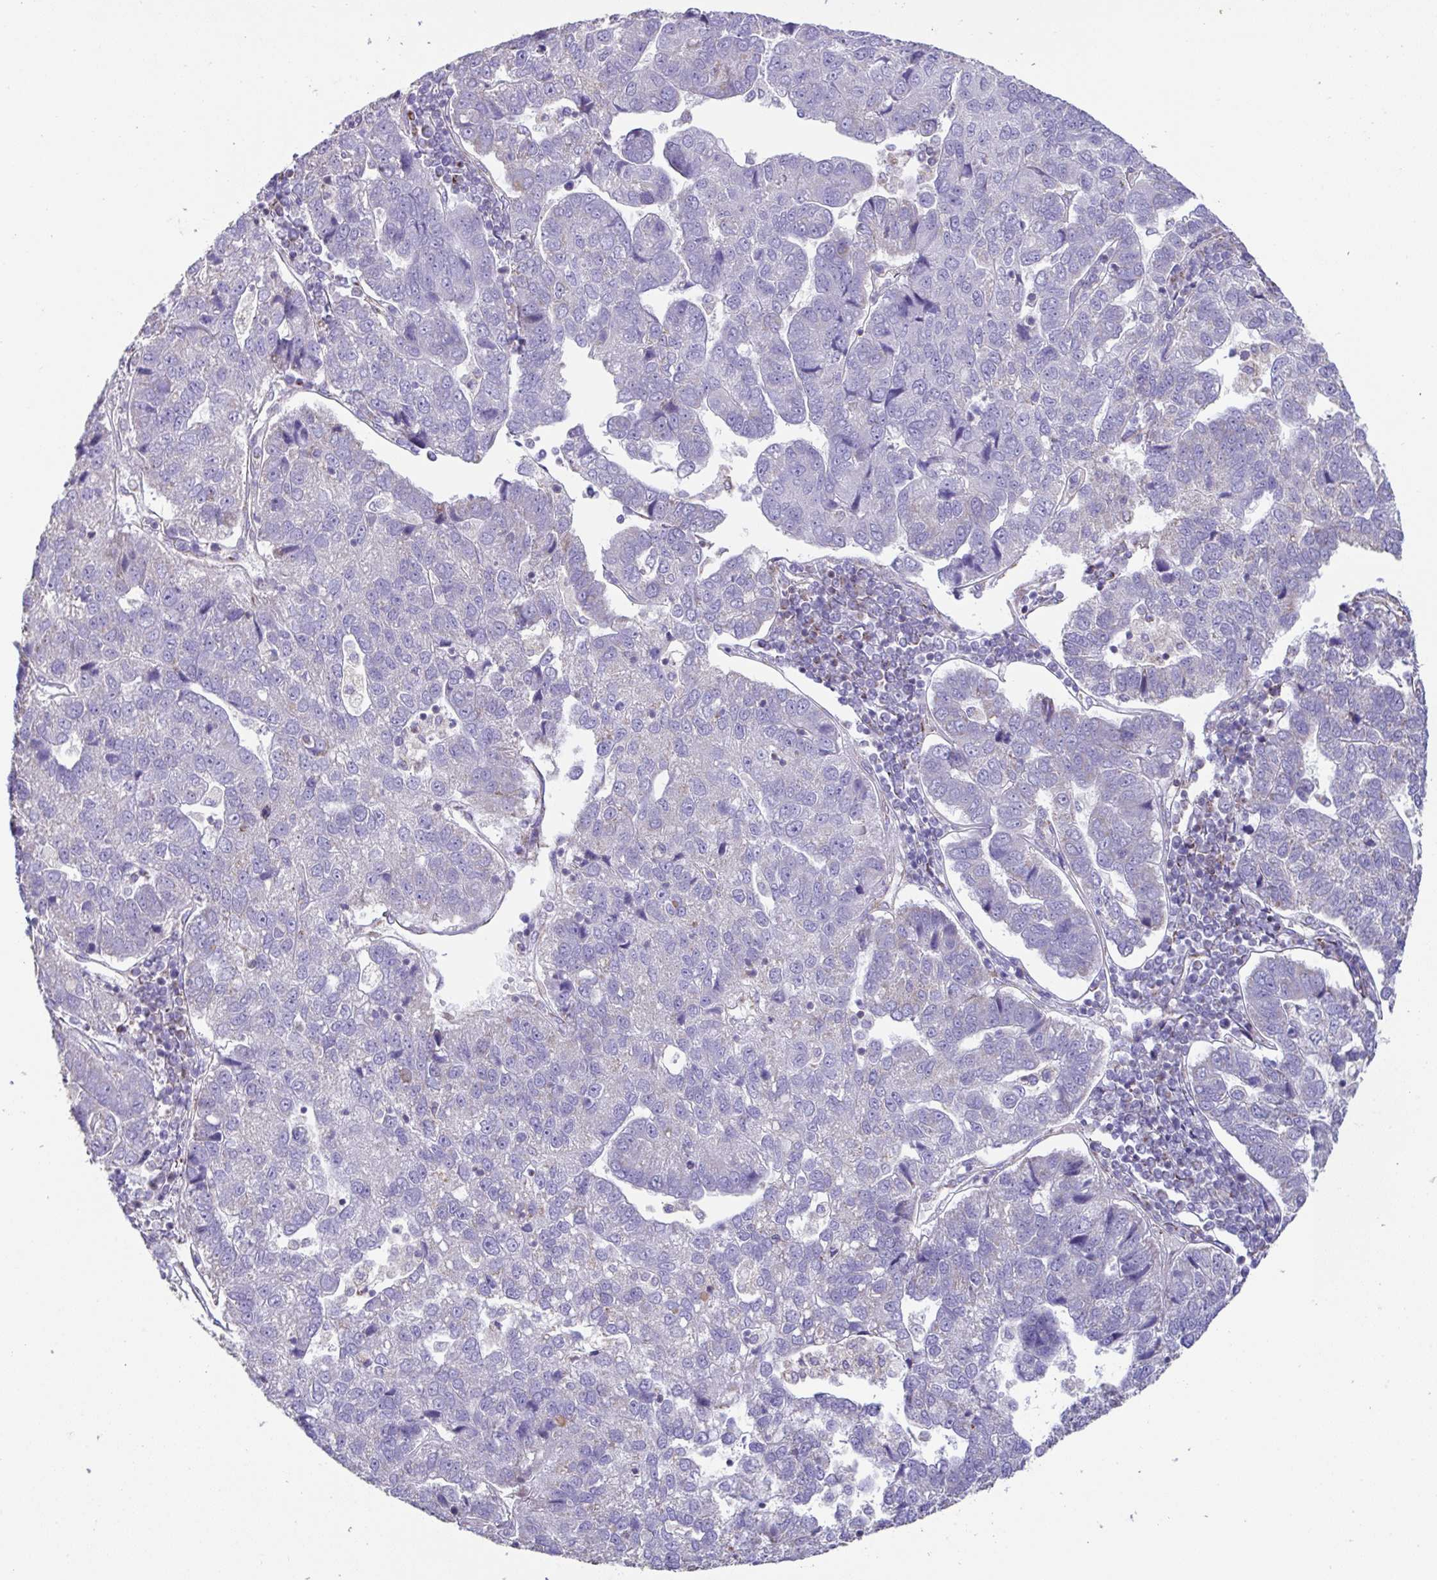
{"staining": {"intensity": "negative", "quantity": "none", "location": "none"}, "tissue": "pancreatic cancer", "cell_type": "Tumor cells", "image_type": "cancer", "snomed": [{"axis": "morphology", "description": "Adenocarcinoma, NOS"}, {"axis": "topography", "description": "Pancreas"}], "caption": "IHC of pancreatic cancer (adenocarcinoma) shows no positivity in tumor cells.", "gene": "DOK7", "patient": {"sex": "female", "age": 61}}